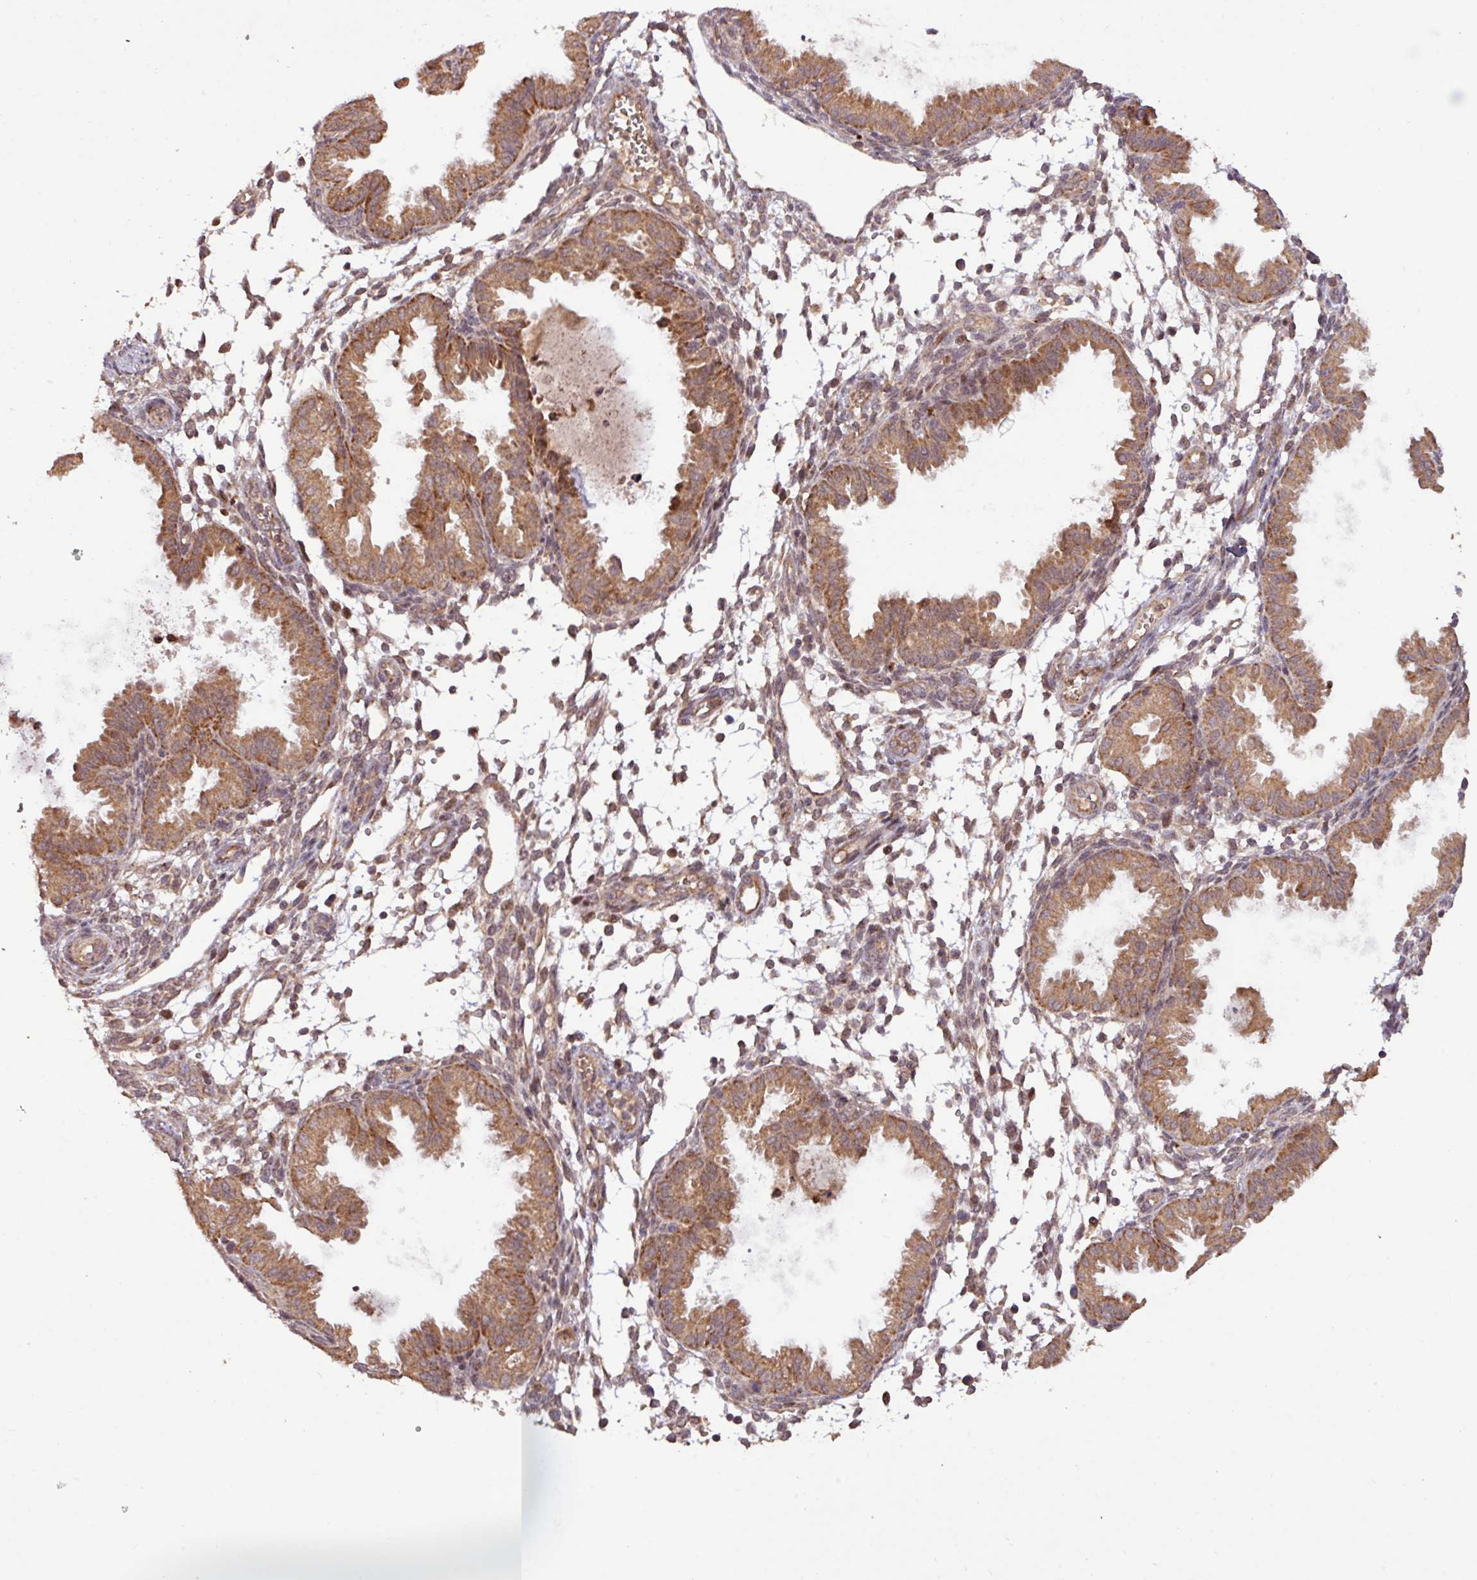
{"staining": {"intensity": "weak", "quantity": "25%-75%", "location": "cytoplasmic/membranous"}, "tissue": "endometrium", "cell_type": "Cells in endometrial stroma", "image_type": "normal", "snomed": [{"axis": "morphology", "description": "Normal tissue, NOS"}, {"axis": "topography", "description": "Endometrium"}], "caption": "This is a histology image of IHC staining of unremarkable endometrium, which shows weak positivity in the cytoplasmic/membranous of cells in endometrial stroma.", "gene": "YPEL1", "patient": {"sex": "female", "age": 33}}